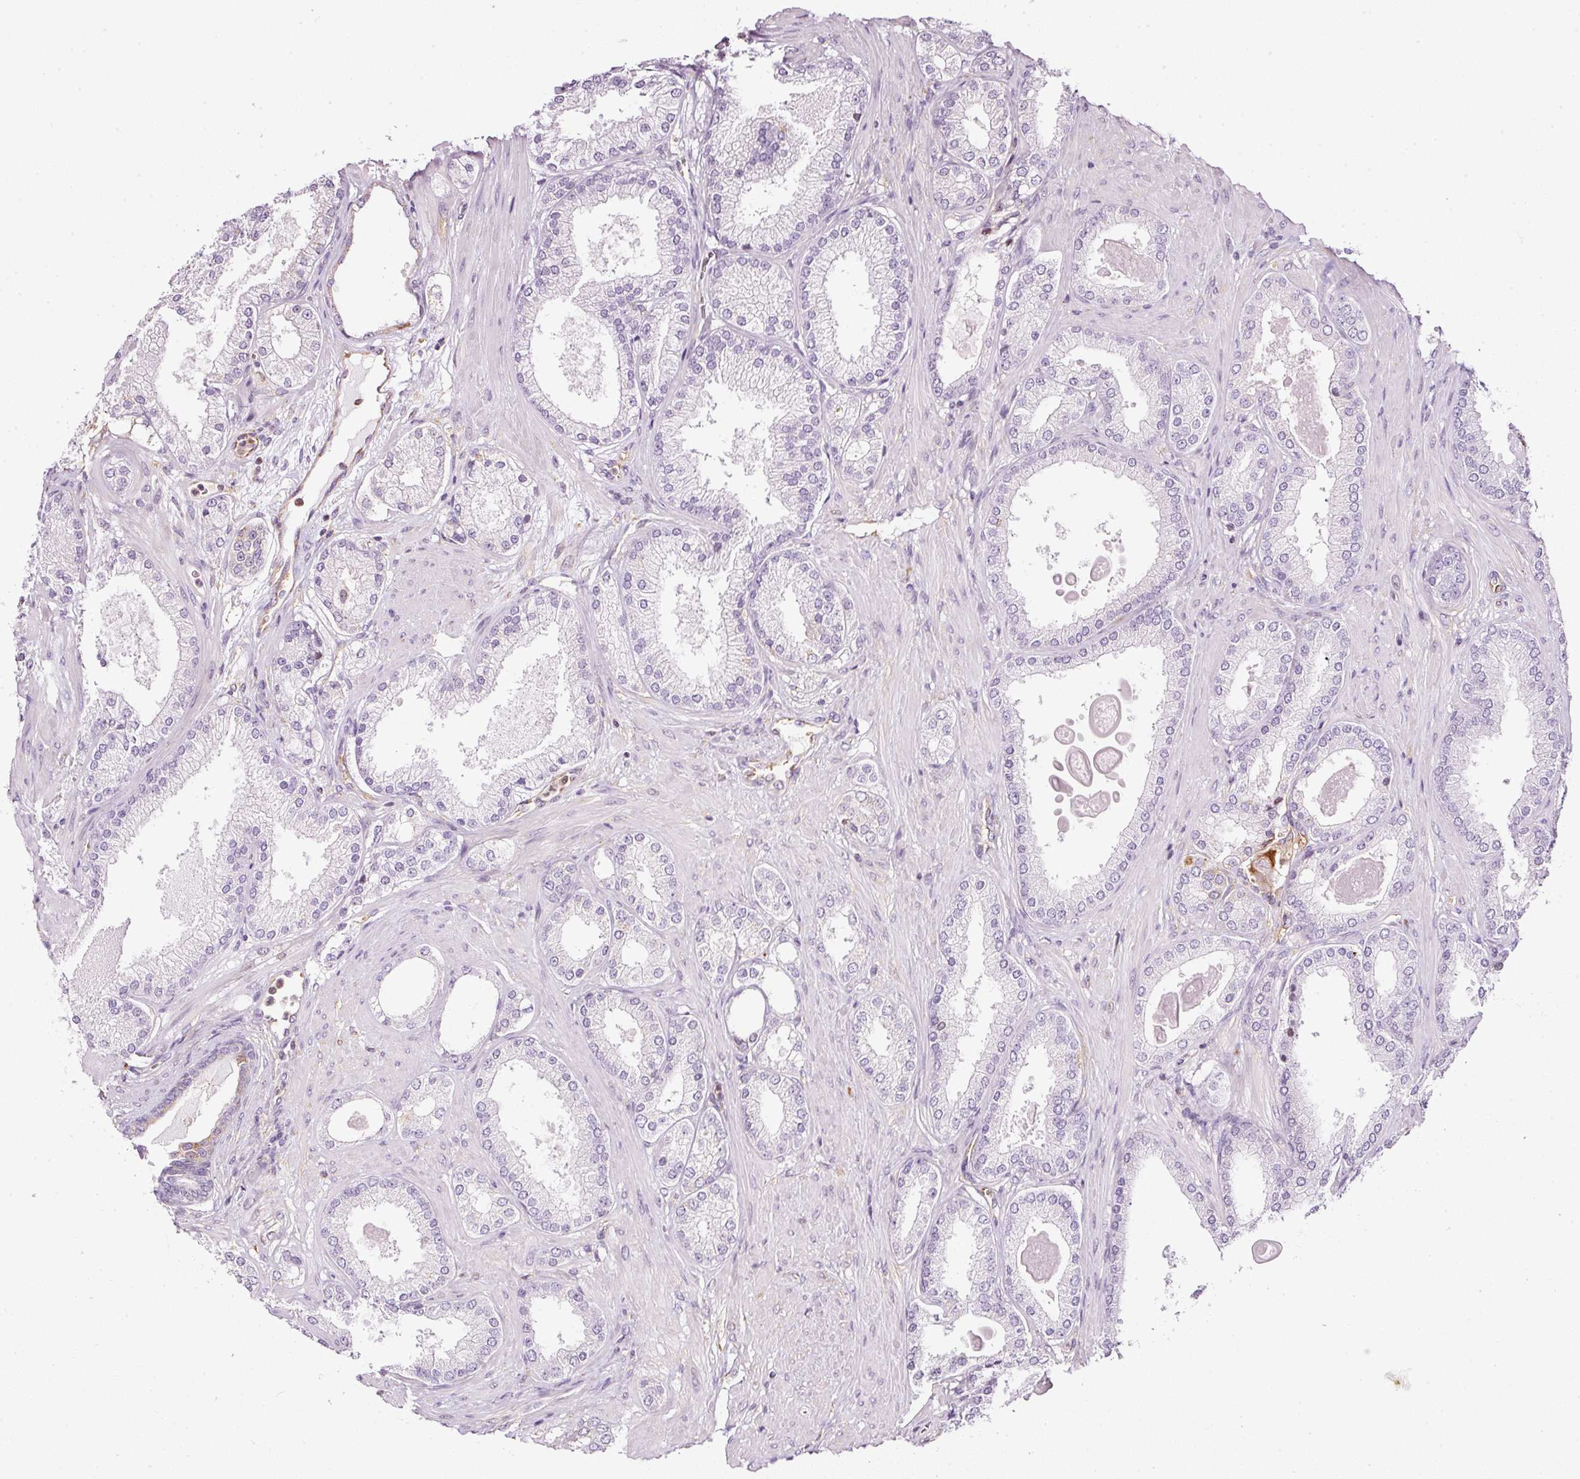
{"staining": {"intensity": "negative", "quantity": "none", "location": "none"}, "tissue": "prostate cancer", "cell_type": "Tumor cells", "image_type": "cancer", "snomed": [{"axis": "morphology", "description": "Adenocarcinoma, Low grade"}, {"axis": "topography", "description": "Prostate"}], "caption": "Immunohistochemistry micrograph of neoplastic tissue: human prostate cancer (low-grade adenocarcinoma) stained with DAB exhibits no significant protein positivity in tumor cells. (DAB (3,3'-diaminobenzidine) immunohistochemistry (IHC) with hematoxylin counter stain).", "gene": "SCNM1", "patient": {"sex": "male", "age": 59}}